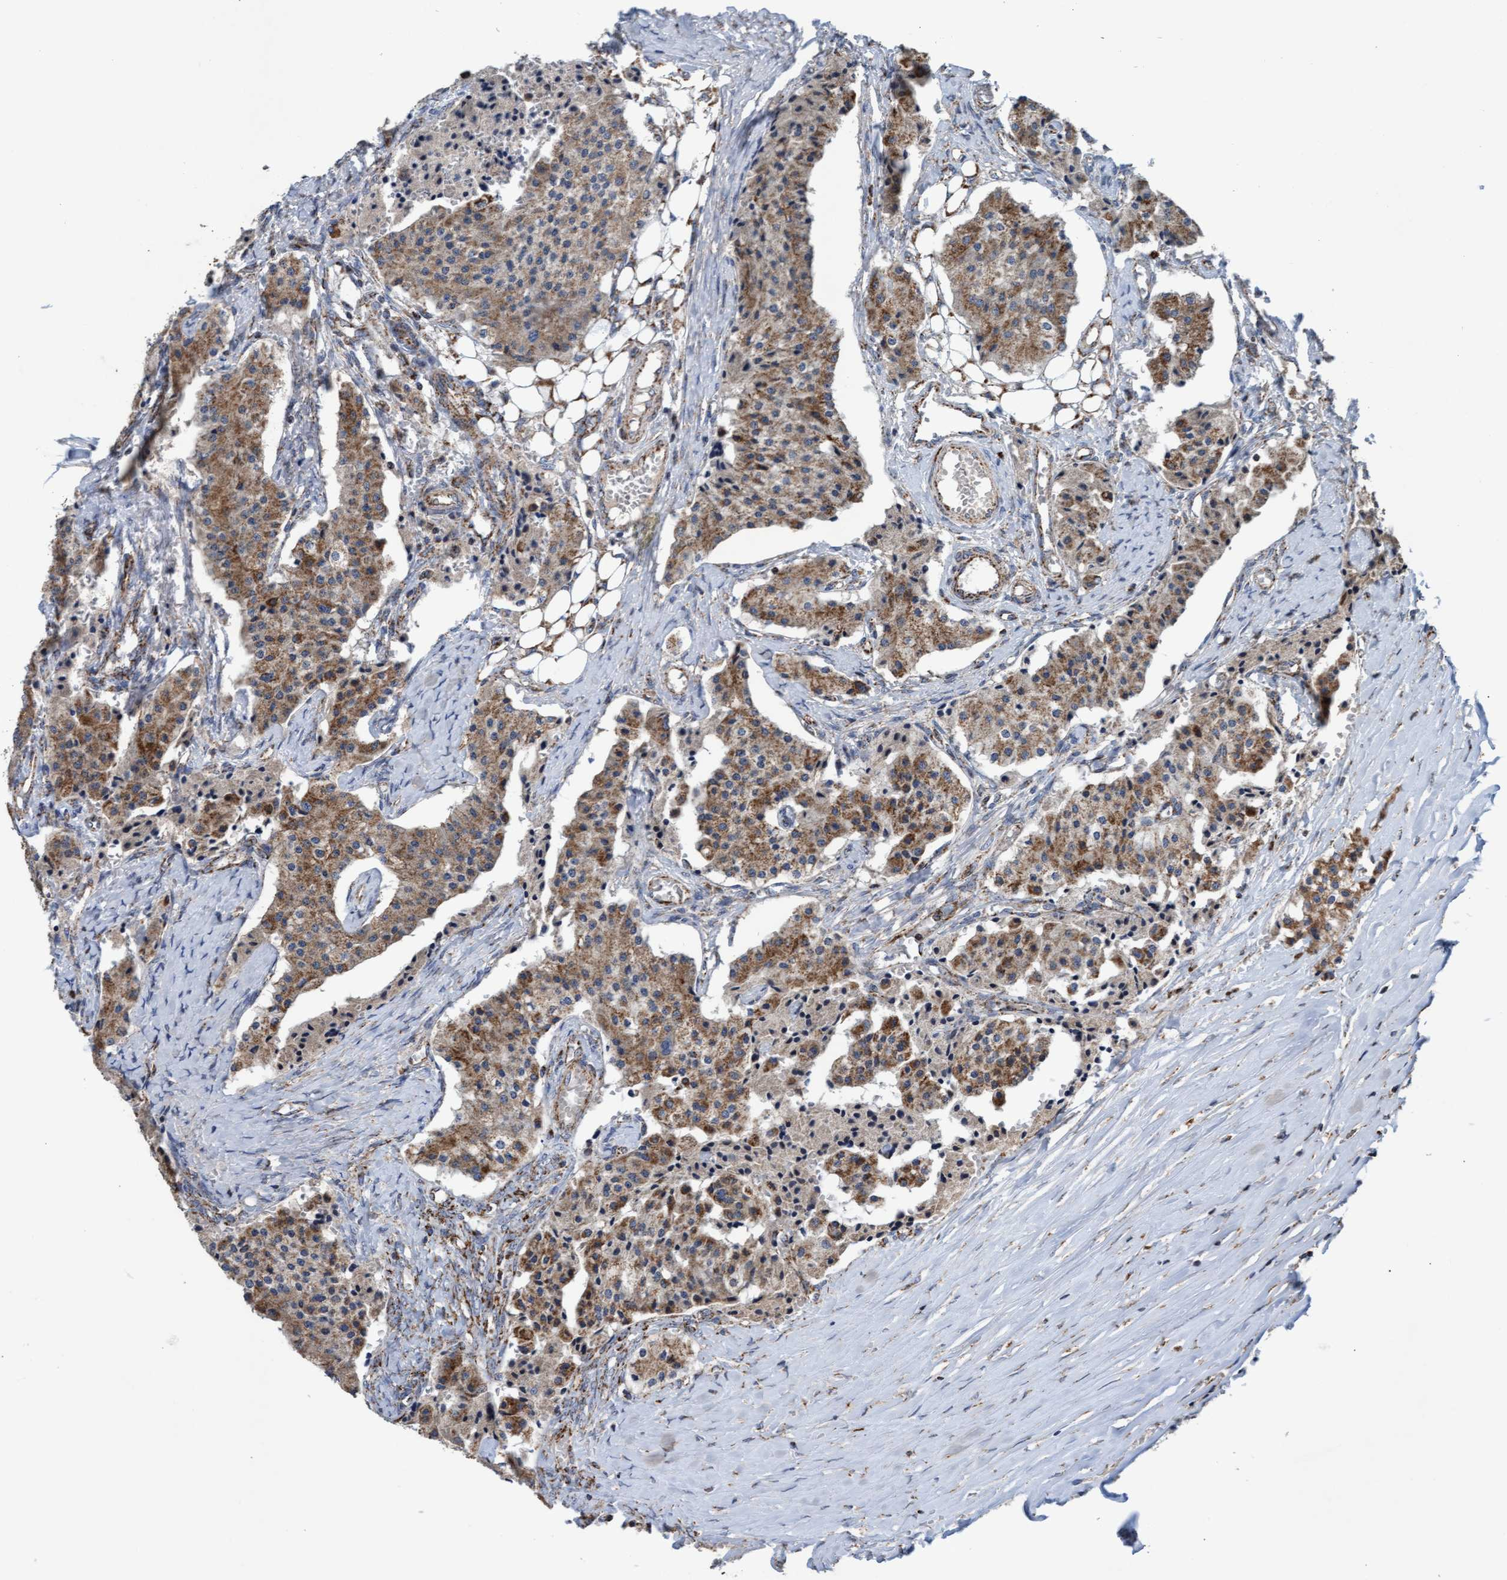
{"staining": {"intensity": "moderate", "quantity": ">75%", "location": "cytoplasmic/membranous"}, "tissue": "carcinoid", "cell_type": "Tumor cells", "image_type": "cancer", "snomed": [{"axis": "morphology", "description": "Carcinoid, malignant, NOS"}, {"axis": "topography", "description": "Colon"}], "caption": "Tumor cells demonstrate moderate cytoplasmic/membranous positivity in about >75% of cells in carcinoid (malignant). (DAB (3,3'-diaminobenzidine) IHC with brightfield microscopy, high magnification).", "gene": "MRPL38", "patient": {"sex": "female", "age": 52}}